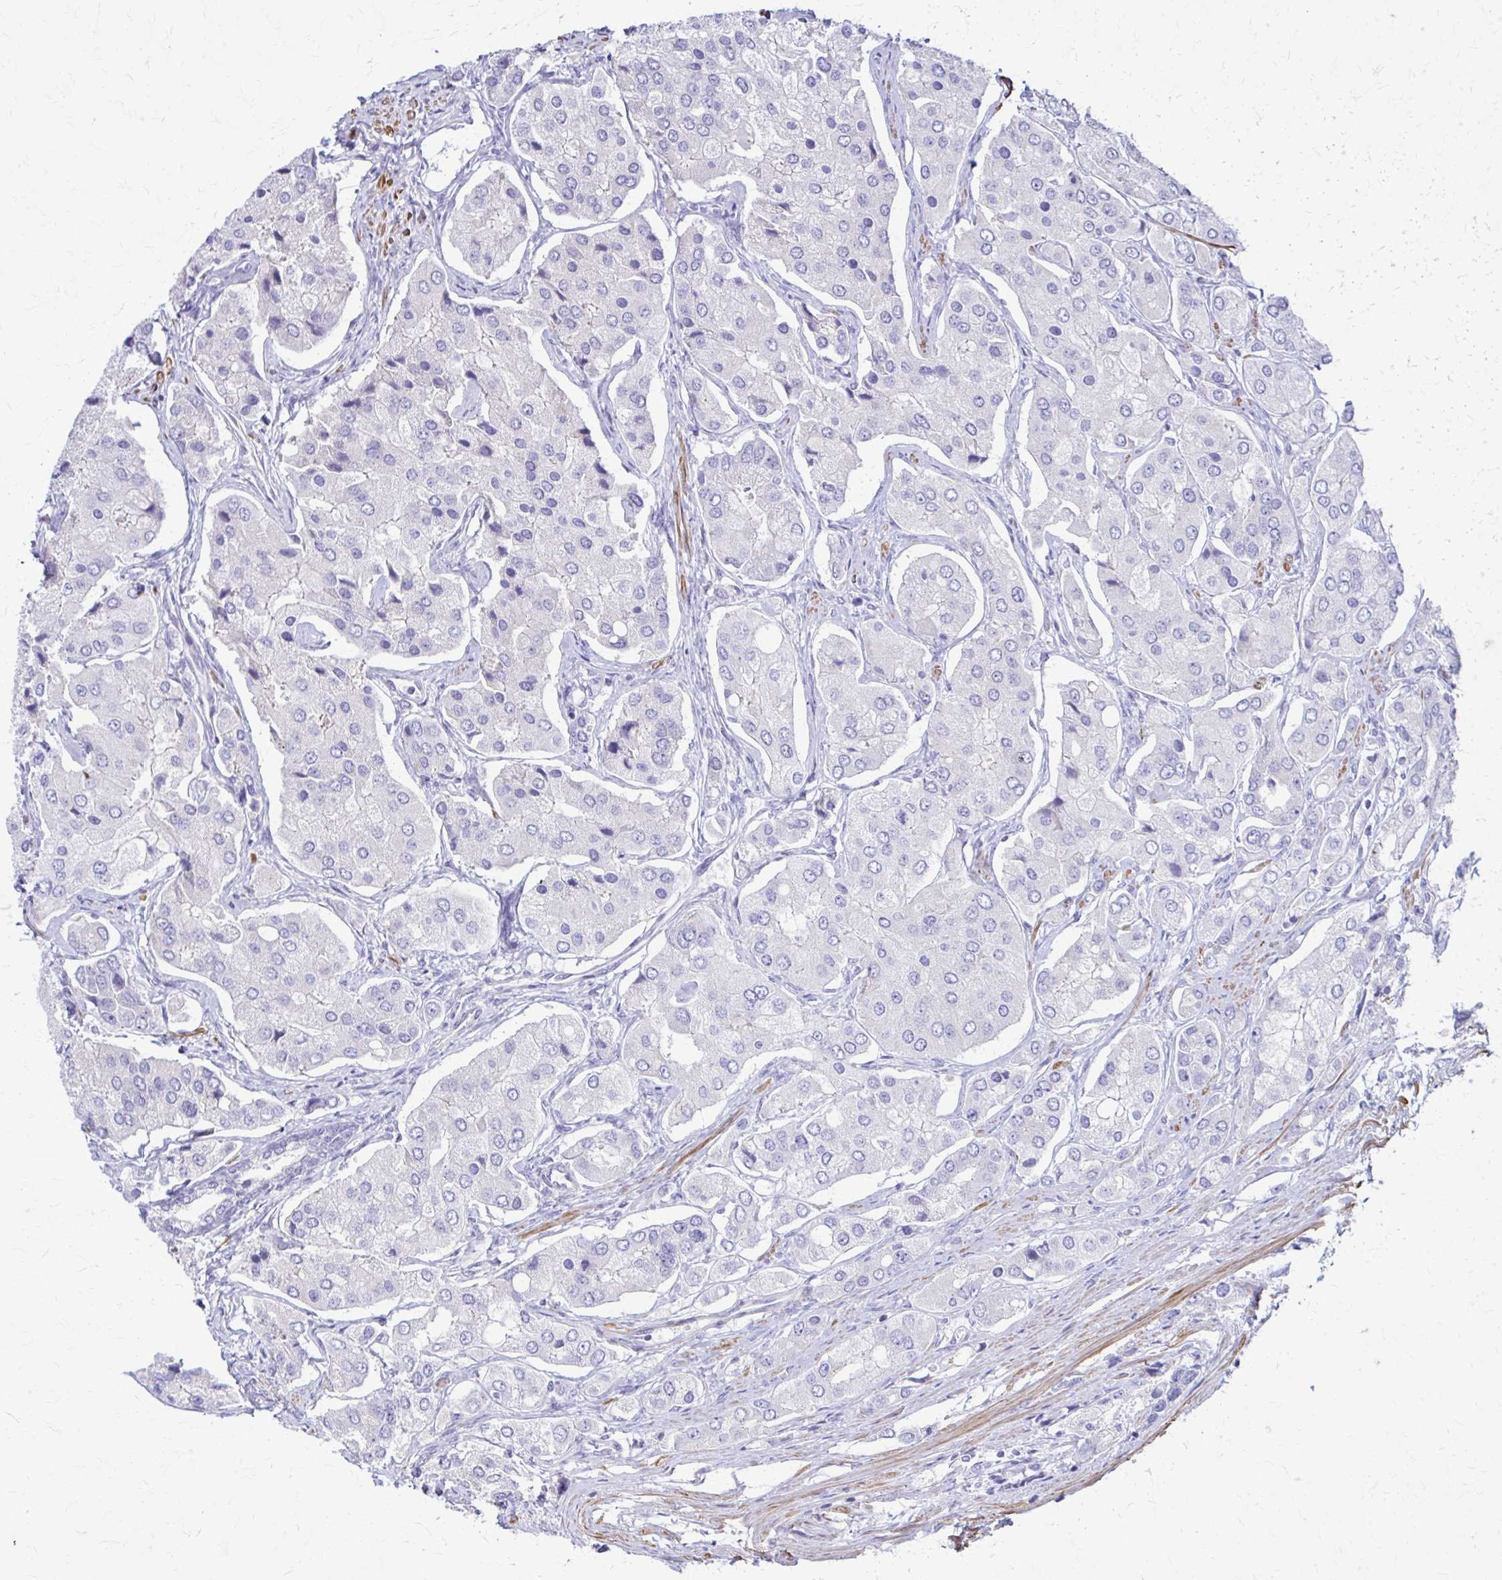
{"staining": {"intensity": "negative", "quantity": "none", "location": "none"}, "tissue": "prostate cancer", "cell_type": "Tumor cells", "image_type": "cancer", "snomed": [{"axis": "morphology", "description": "Adenocarcinoma, Low grade"}, {"axis": "topography", "description": "Prostate"}], "caption": "Photomicrograph shows no protein staining in tumor cells of adenocarcinoma (low-grade) (prostate) tissue.", "gene": "DSP", "patient": {"sex": "male", "age": 69}}